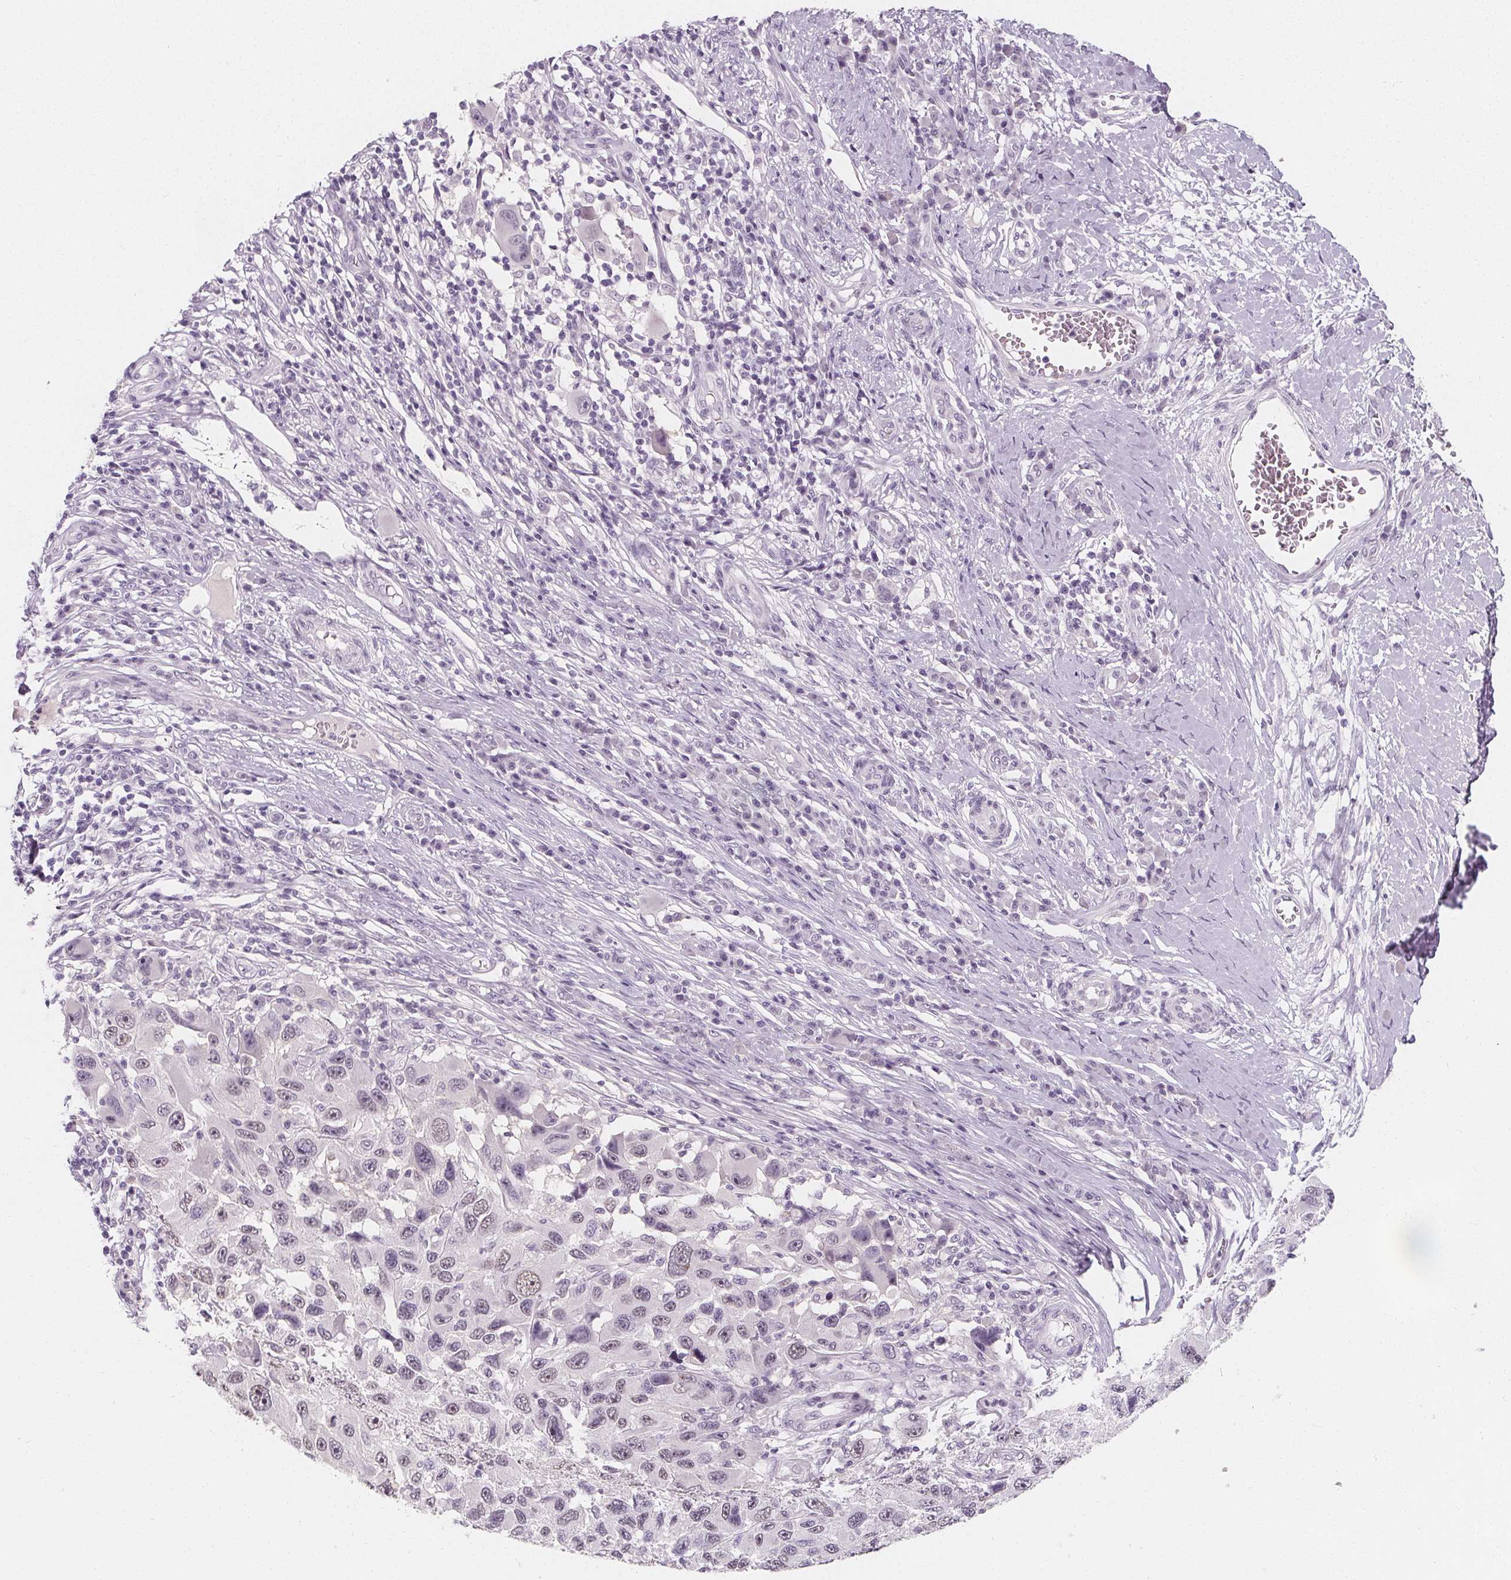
{"staining": {"intensity": "negative", "quantity": "none", "location": "none"}, "tissue": "melanoma", "cell_type": "Tumor cells", "image_type": "cancer", "snomed": [{"axis": "morphology", "description": "Malignant melanoma, NOS"}, {"axis": "topography", "description": "Skin"}], "caption": "A histopathology image of melanoma stained for a protein exhibits no brown staining in tumor cells.", "gene": "DBX2", "patient": {"sex": "male", "age": 53}}